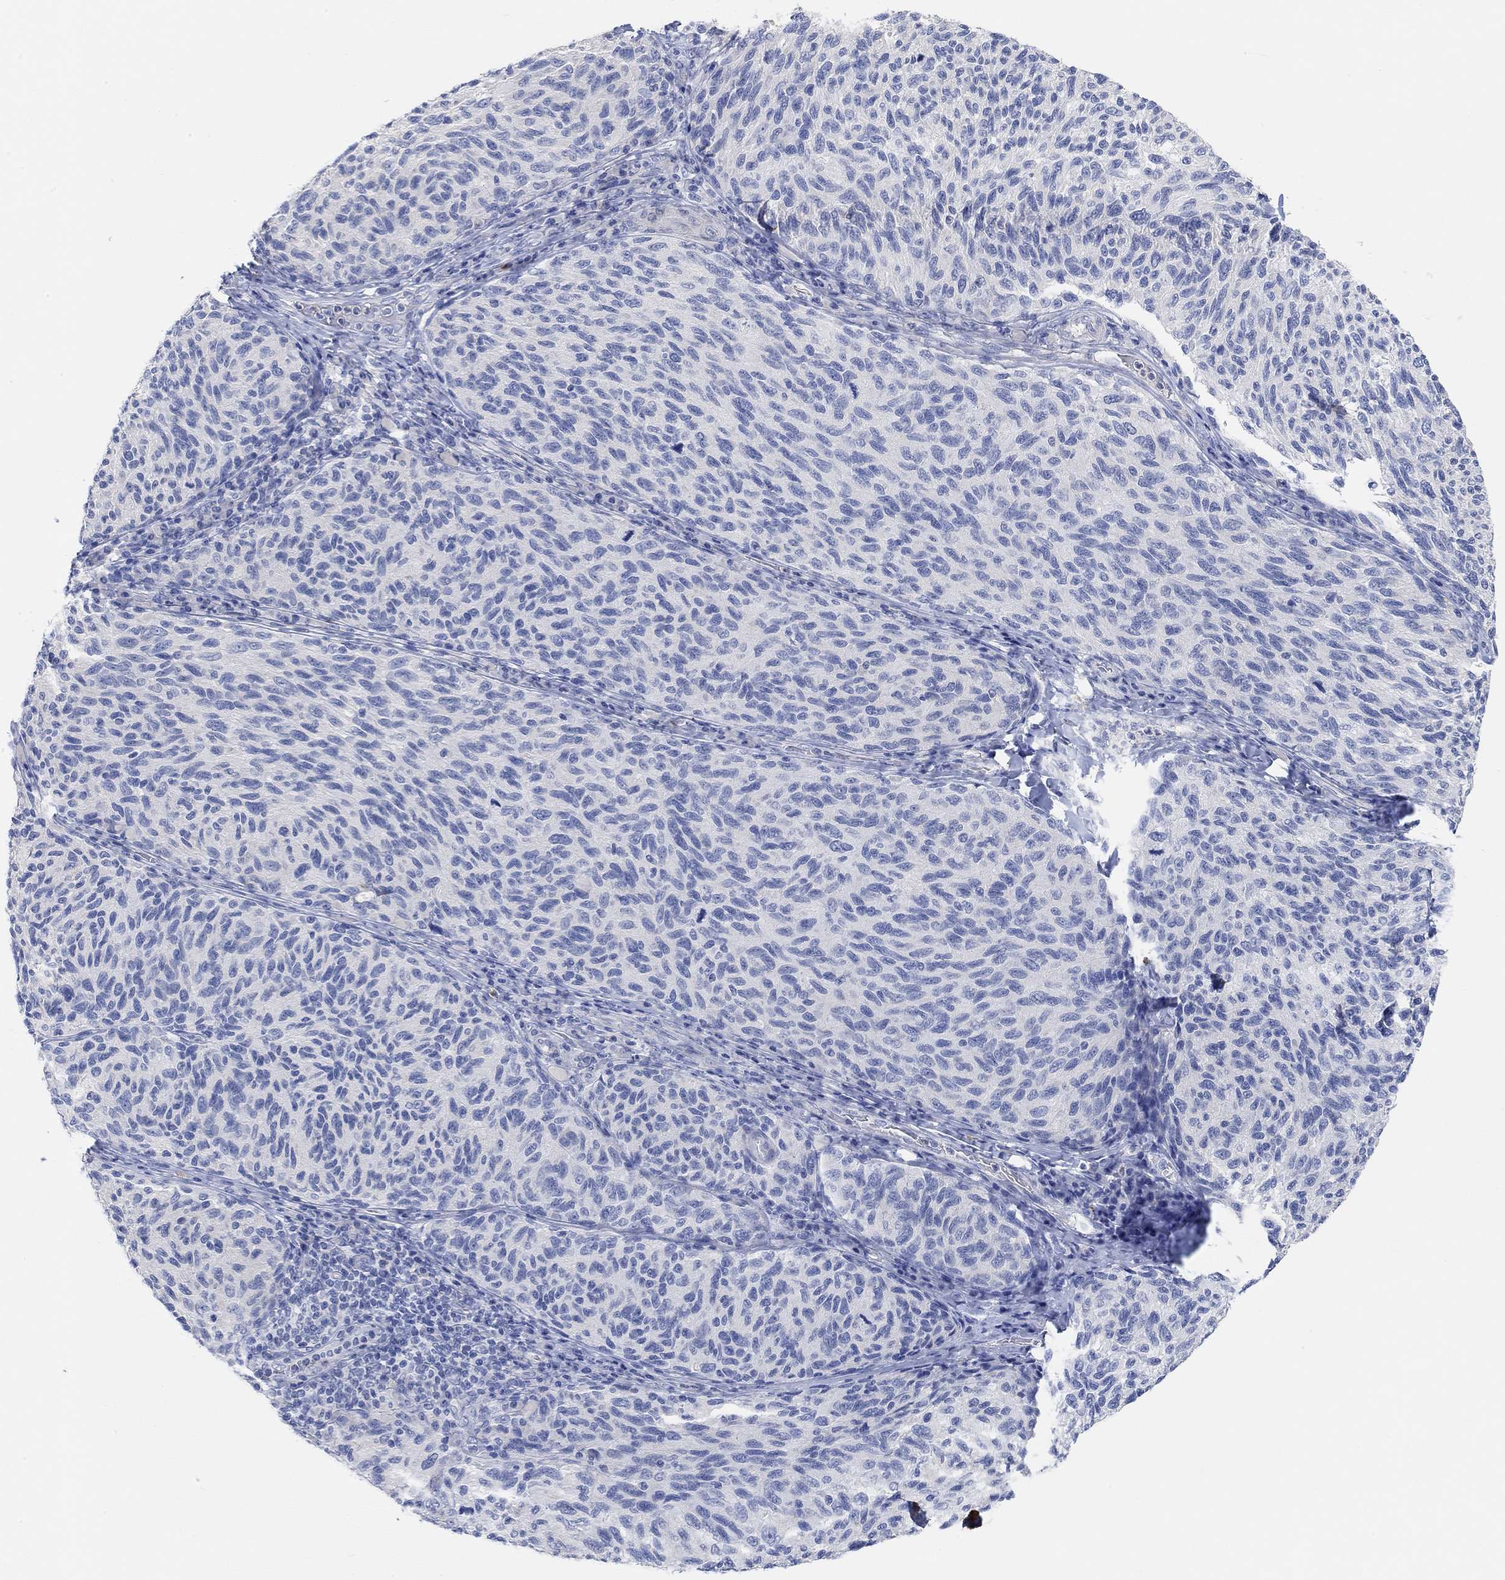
{"staining": {"intensity": "negative", "quantity": "none", "location": "none"}, "tissue": "melanoma", "cell_type": "Tumor cells", "image_type": "cancer", "snomed": [{"axis": "morphology", "description": "Malignant melanoma, NOS"}, {"axis": "topography", "description": "Skin"}], "caption": "High power microscopy image of an IHC image of melanoma, revealing no significant staining in tumor cells.", "gene": "VAT1L", "patient": {"sex": "female", "age": 73}}